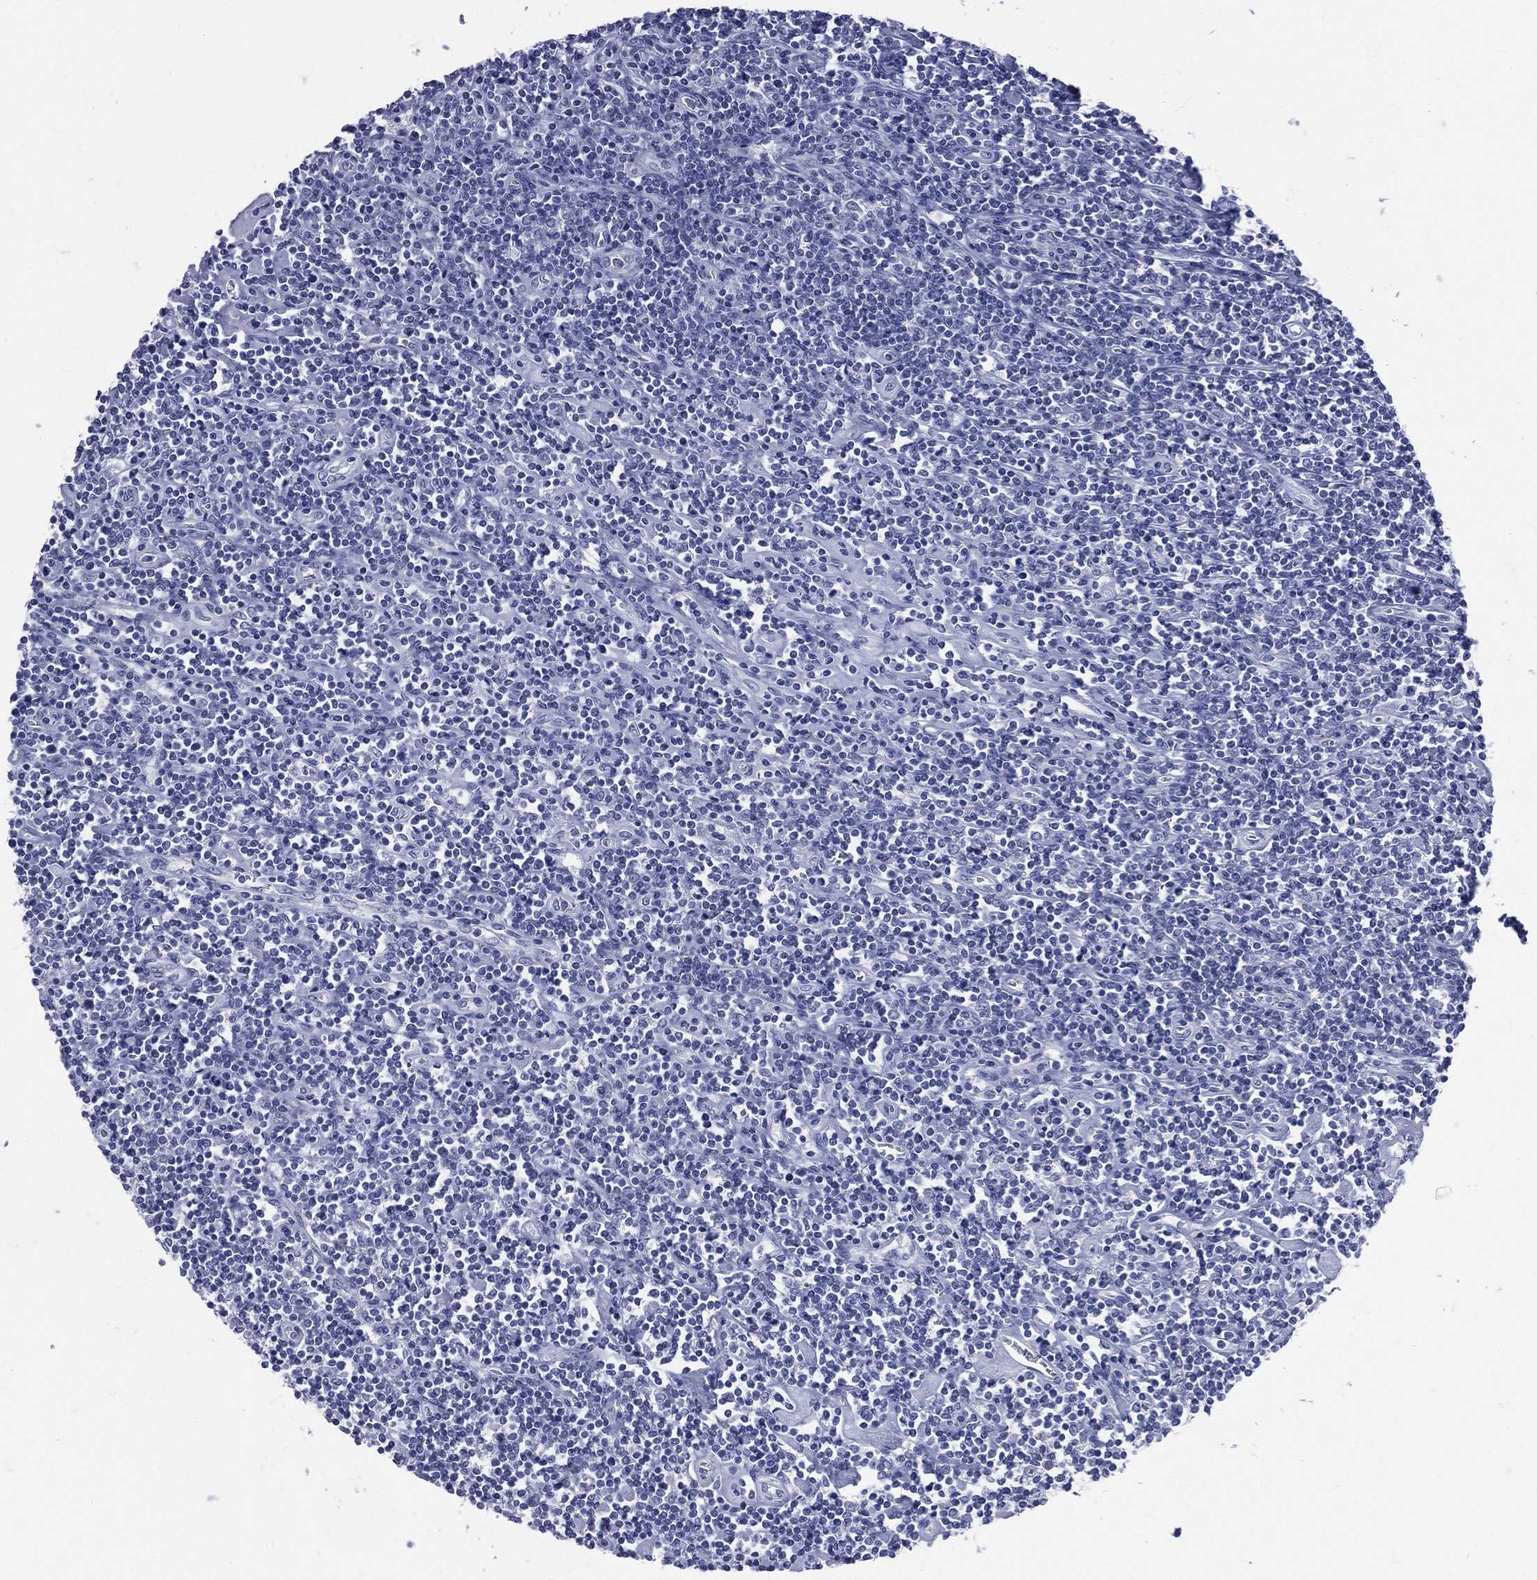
{"staining": {"intensity": "negative", "quantity": "none", "location": "none"}, "tissue": "lymphoma", "cell_type": "Tumor cells", "image_type": "cancer", "snomed": [{"axis": "morphology", "description": "Hodgkin's disease, NOS"}, {"axis": "topography", "description": "Lymph node"}], "caption": "Immunohistochemistry of Hodgkin's disease shows no positivity in tumor cells. (DAB (3,3'-diaminobenzidine) IHC with hematoxylin counter stain).", "gene": "MLLT10", "patient": {"sex": "male", "age": 40}}